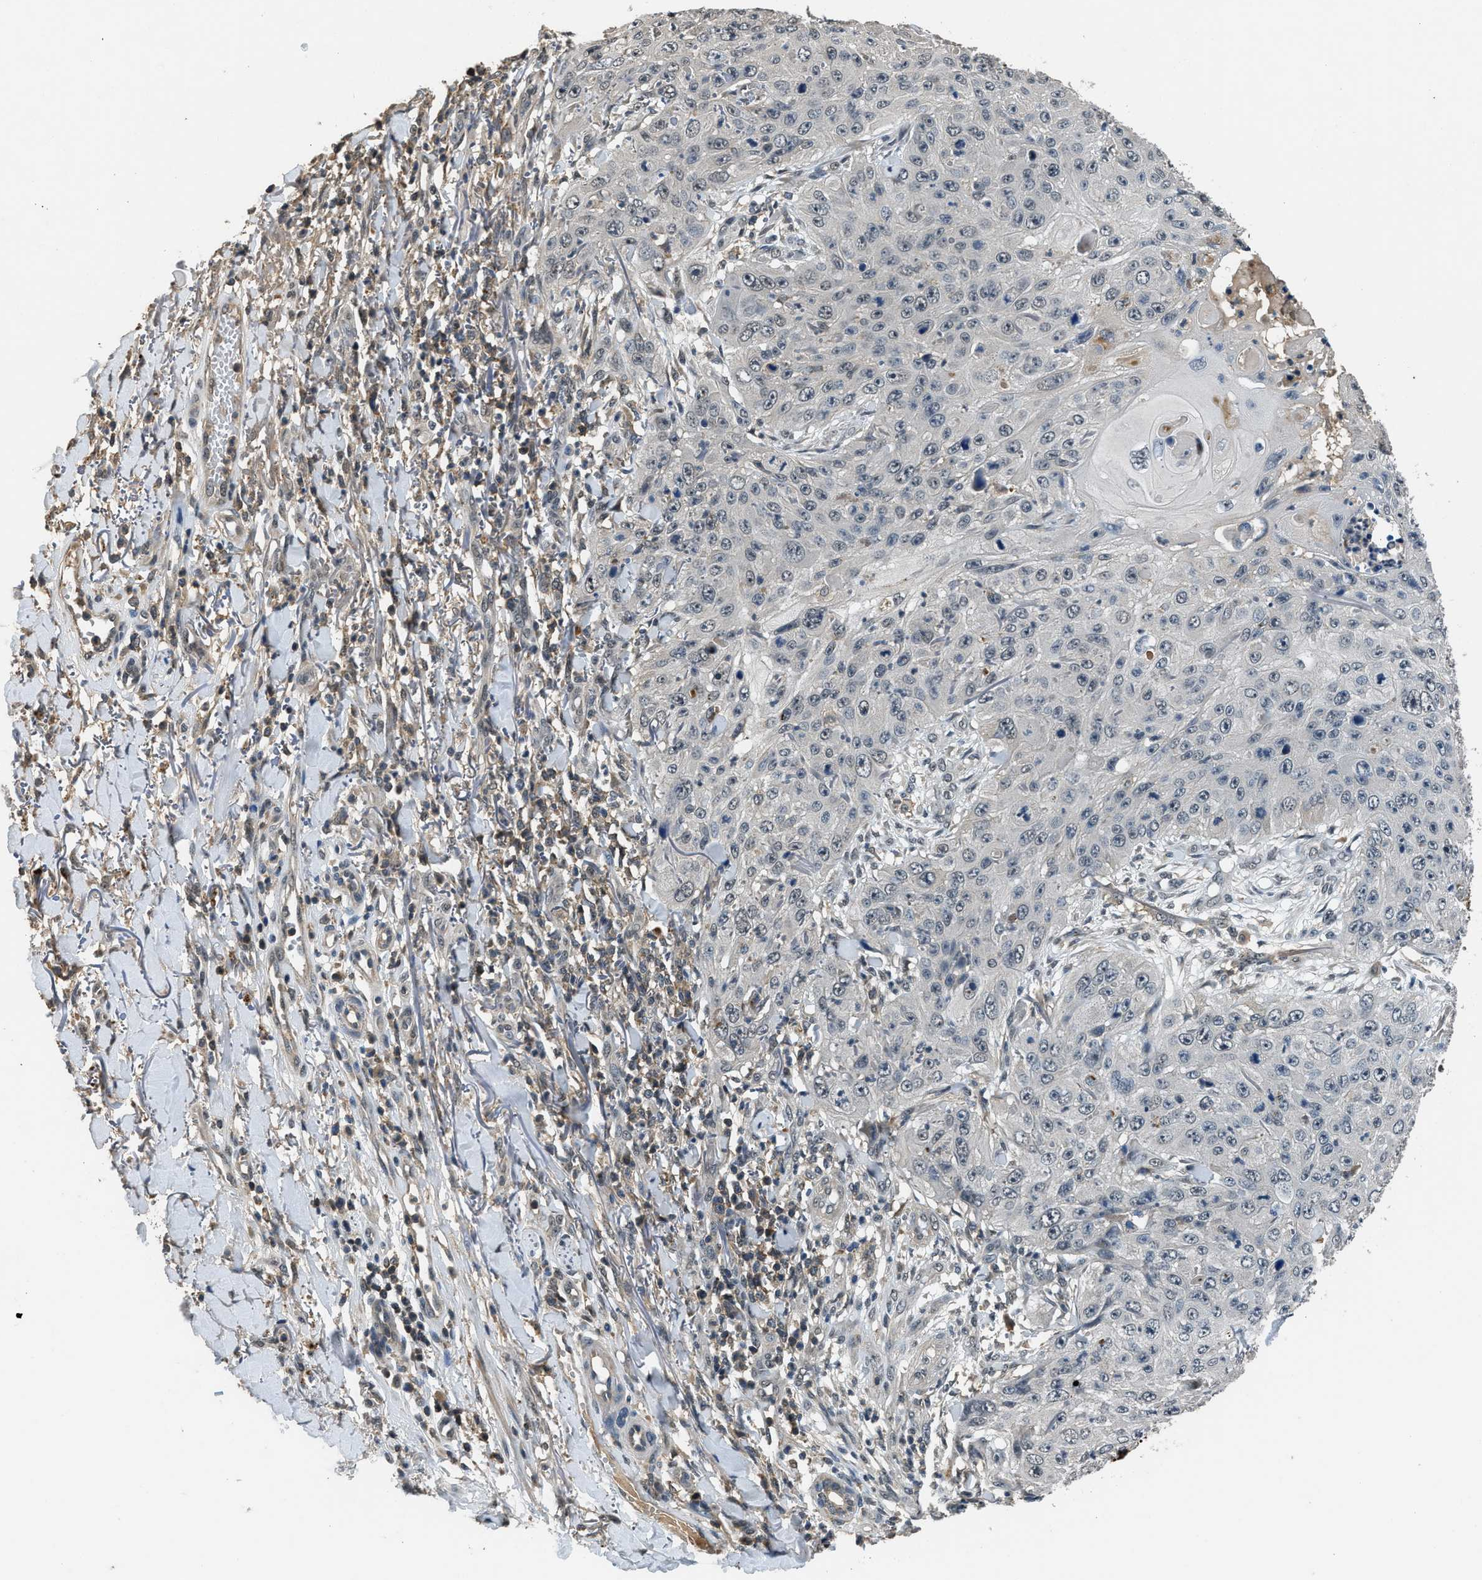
{"staining": {"intensity": "negative", "quantity": "none", "location": "none"}, "tissue": "skin cancer", "cell_type": "Tumor cells", "image_type": "cancer", "snomed": [{"axis": "morphology", "description": "Squamous cell carcinoma, NOS"}, {"axis": "topography", "description": "Skin"}], "caption": "IHC micrograph of neoplastic tissue: squamous cell carcinoma (skin) stained with DAB displays no significant protein expression in tumor cells. The staining is performed using DAB brown chromogen with nuclei counter-stained in using hematoxylin.", "gene": "SLC15A4", "patient": {"sex": "female", "age": 80}}